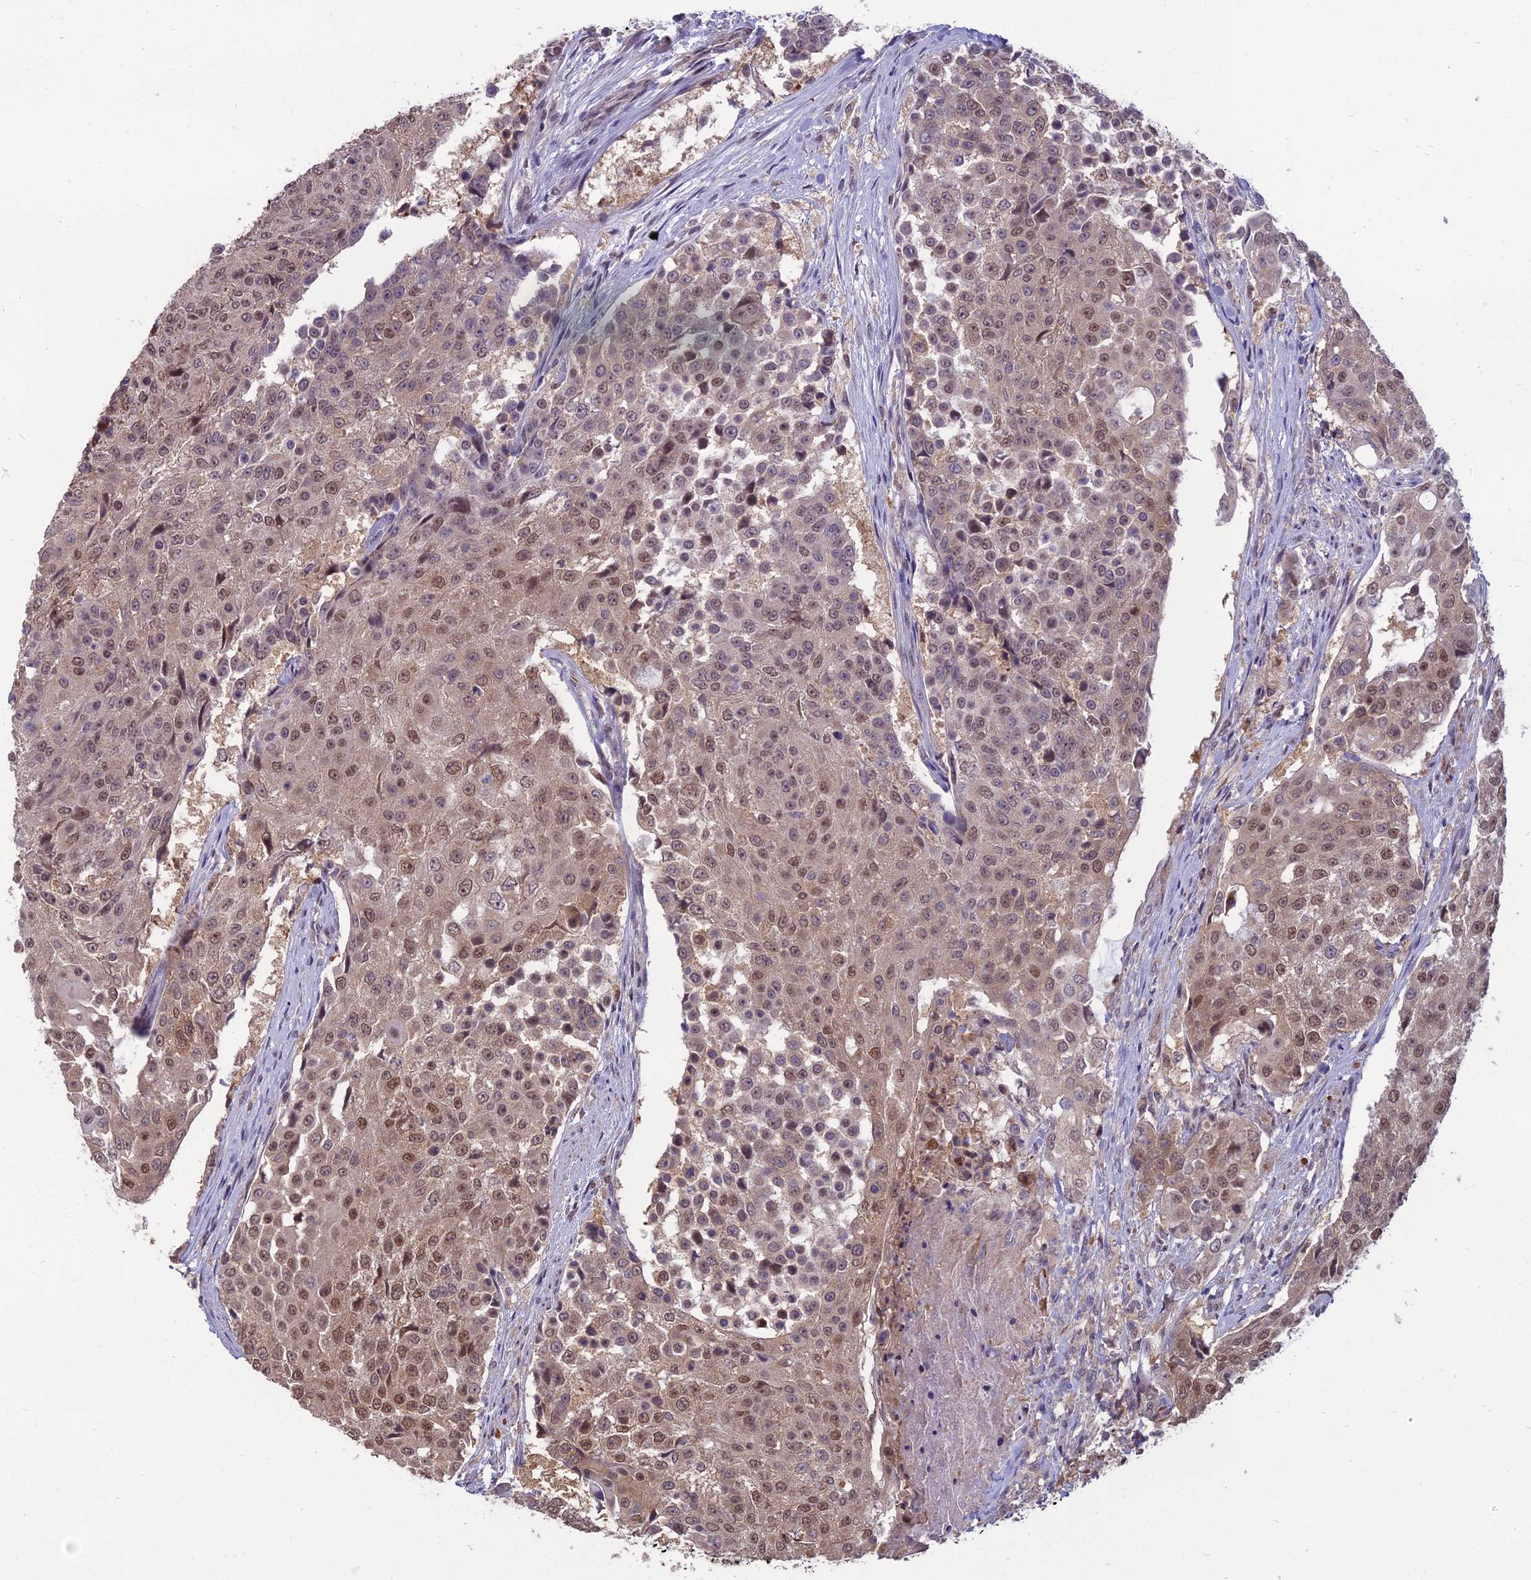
{"staining": {"intensity": "moderate", "quantity": "25%-75%", "location": "nuclear"}, "tissue": "urothelial cancer", "cell_type": "Tumor cells", "image_type": "cancer", "snomed": [{"axis": "morphology", "description": "Urothelial carcinoma, High grade"}, {"axis": "topography", "description": "Urinary bladder"}], "caption": "Urothelial carcinoma (high-grade) stained for a protein reveals moderate nuclear positivity in tumor cells.", "gene": "NR4A3", "patient": {"sex": "female", "age": 63}}